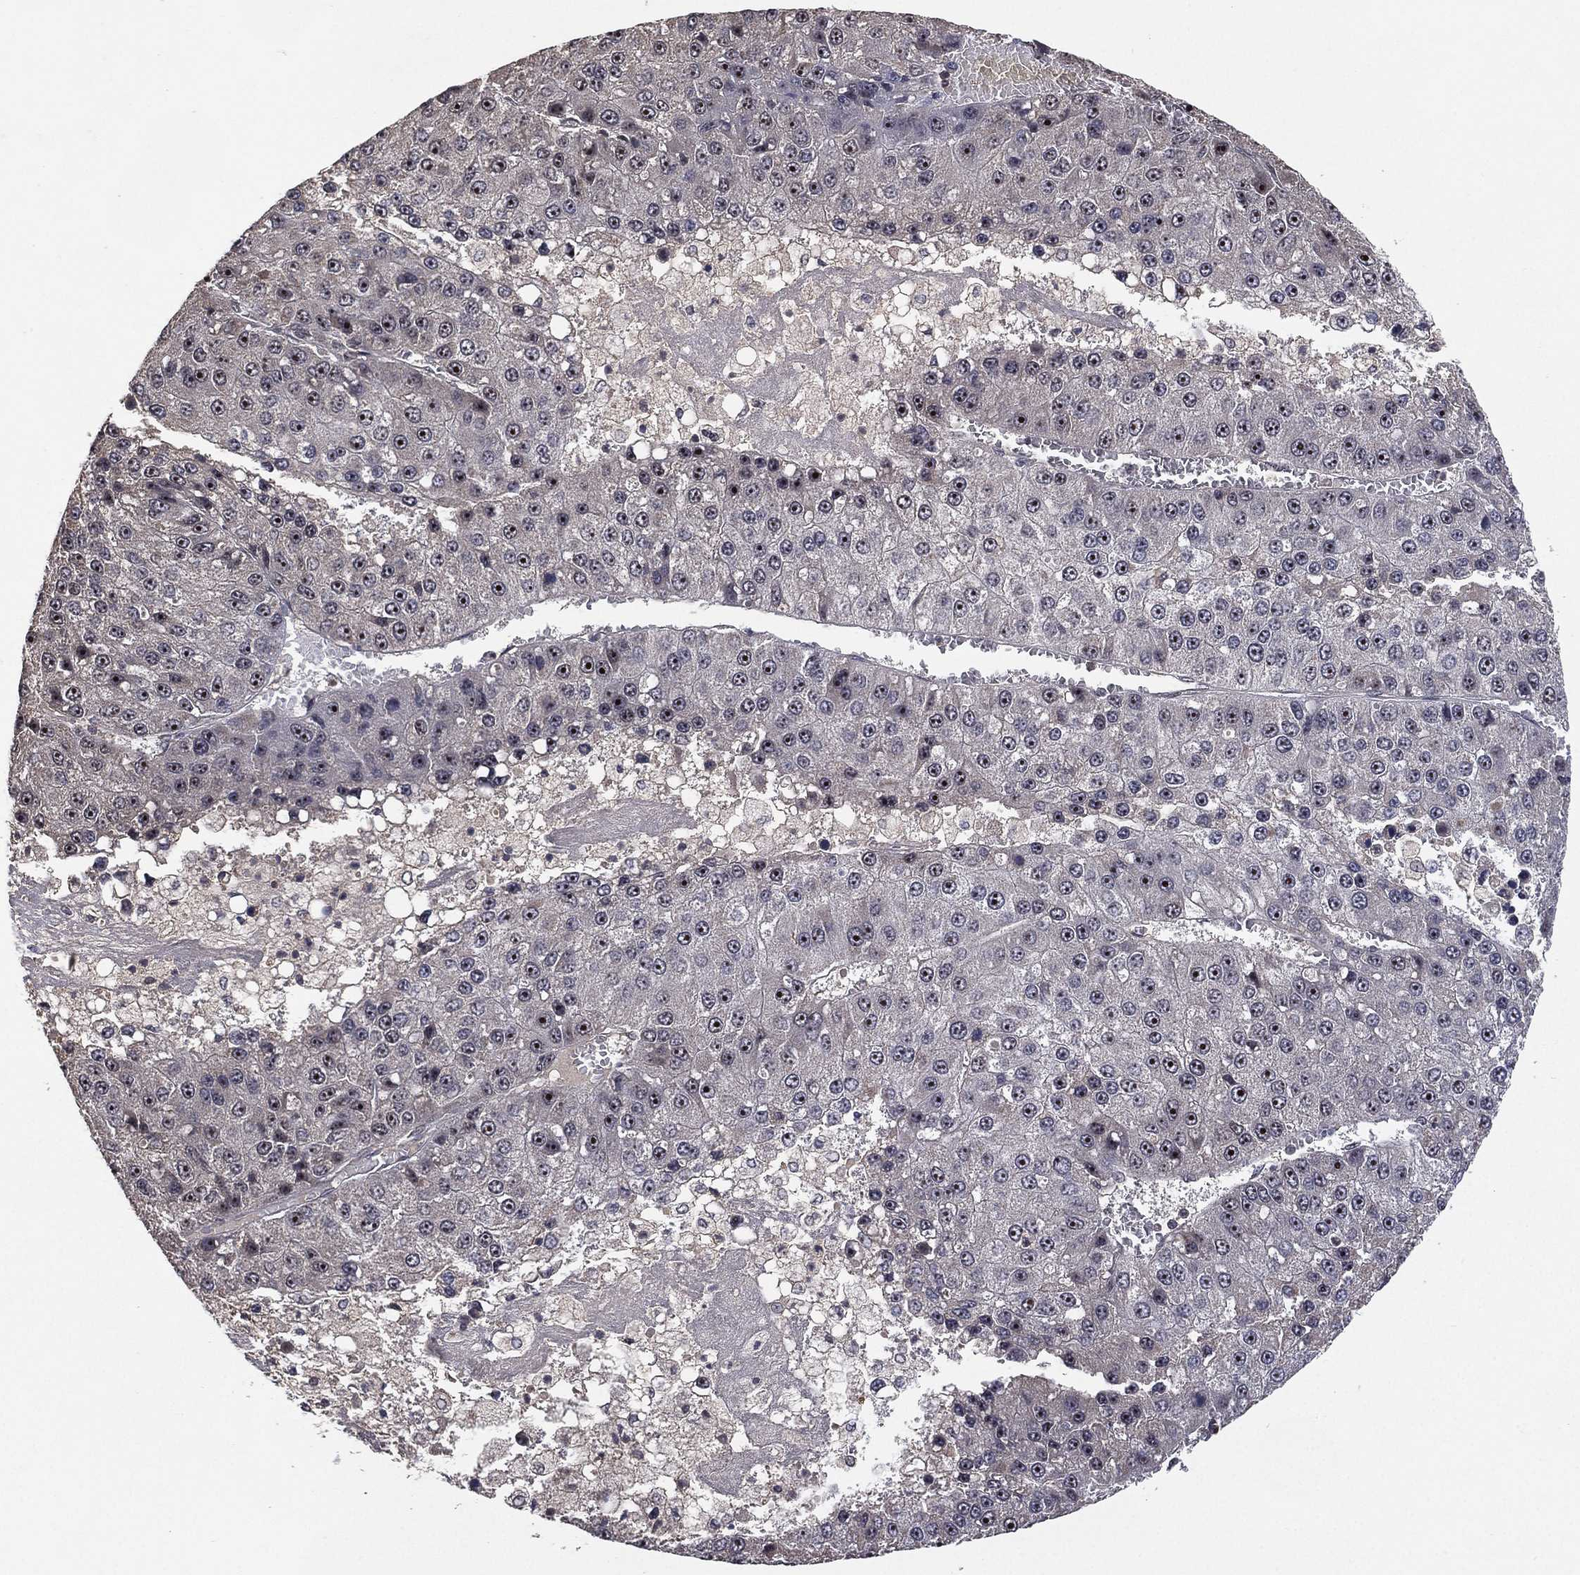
{"staining": {"intensity": "negative", "quantity": "none", "location": "none"}, "tissue": "liver cancer", "cell_type": "Tumor cells", "image_type": "cancer", "snomed": [{"axis": "morphology", "description": "Carcinoma, Hepatocellular, NOS"}, {"axis": "topography", "description": "Liver"}], "caption": "Immunohistochemistry micrograph of human liver cancer (hepatocellular carcinoma) stained for a protein (brown), which shows no staining in tumor cells.", "gene": "NELFCD", "patient": {"sex": "female", "age": 73}}